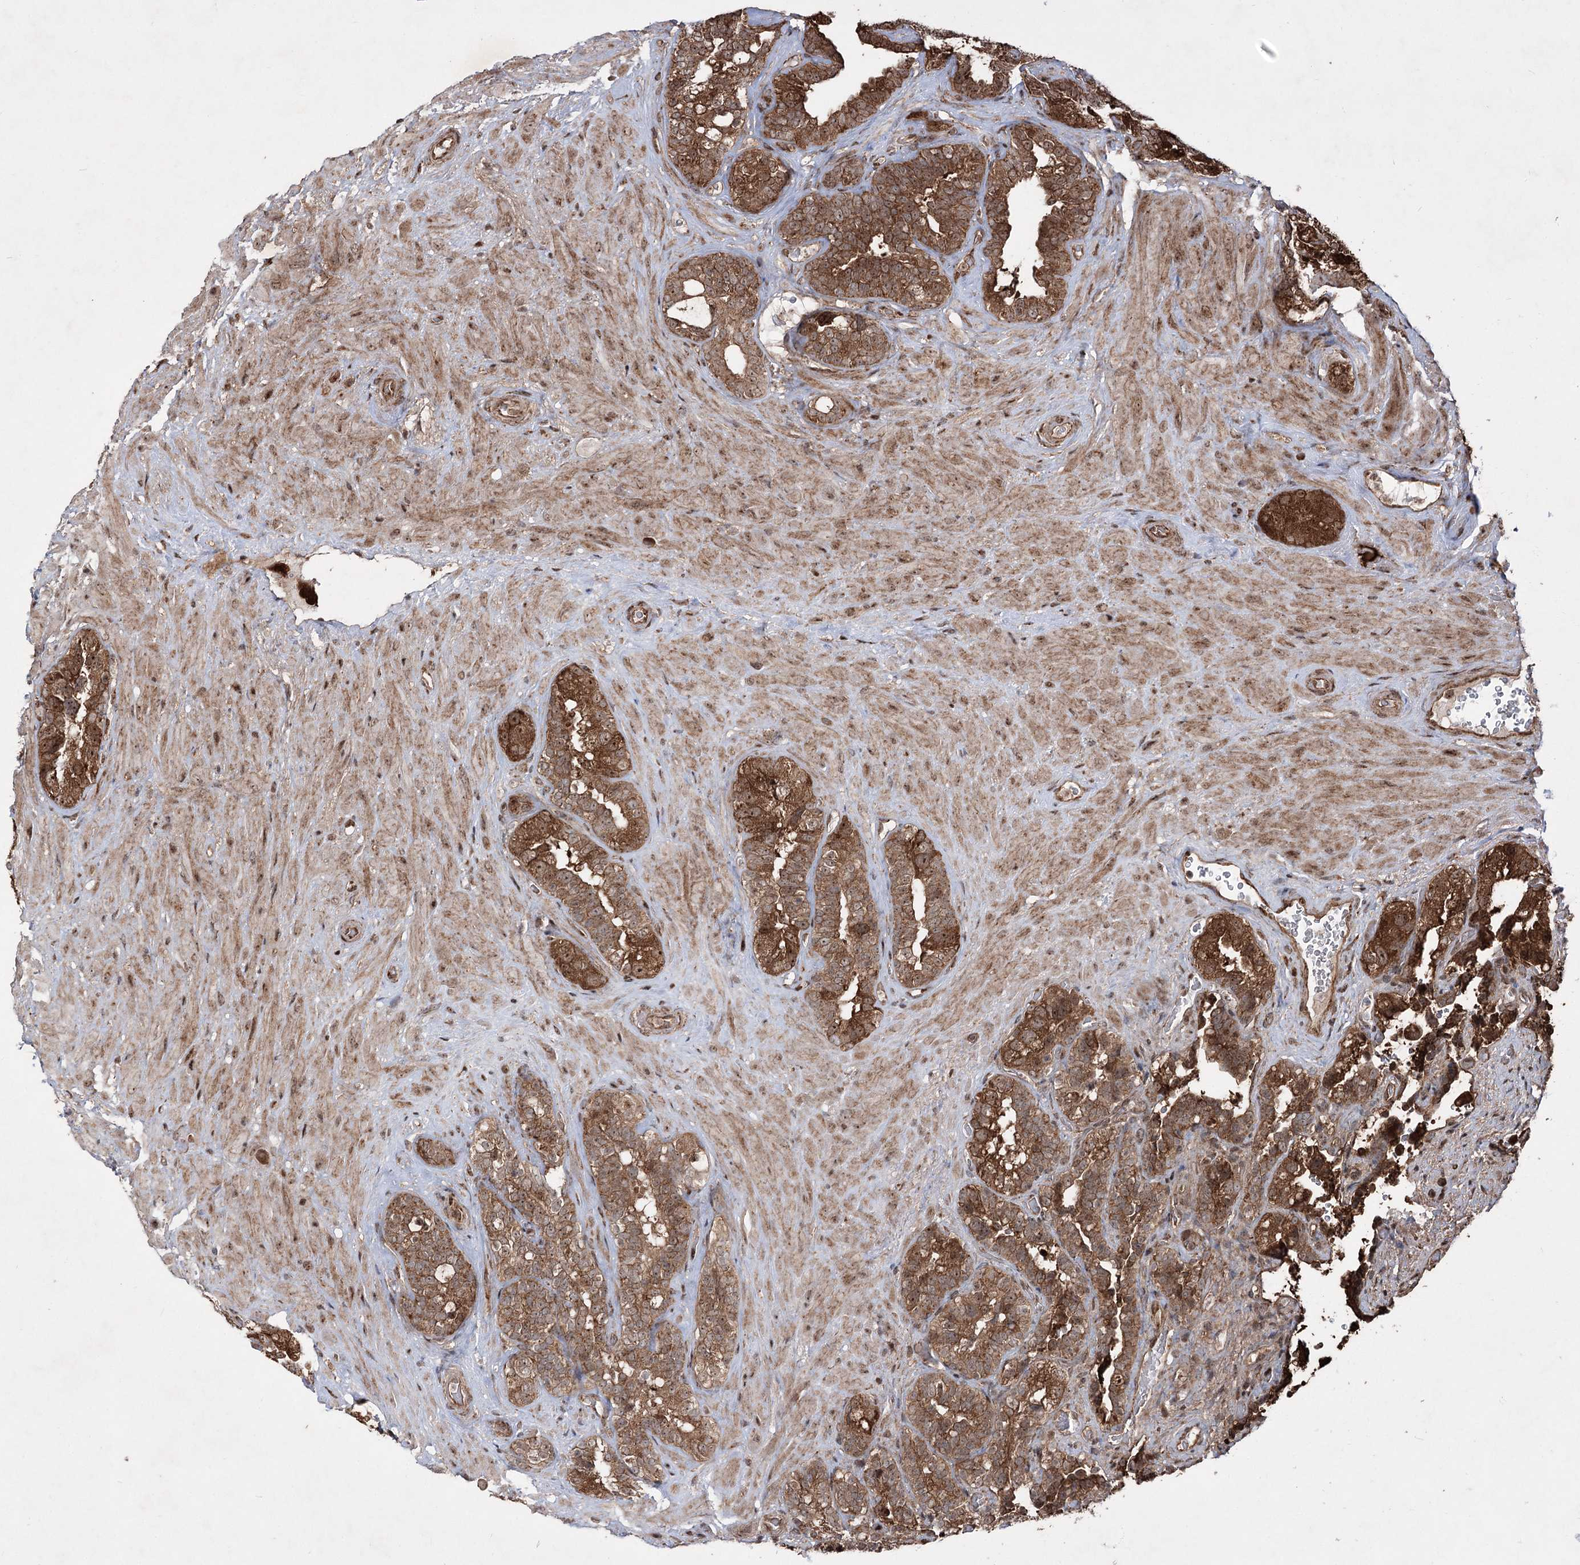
{"staining": {"intensity": "strong", "quantity": ">75%", "location": "cytoplasmic/membranous"}, "tissue": "seminal vesicle", "cell_type": "Glandular cells", "image_type": "normal", "snomed": [{"axis": "morphology", "description": "Normal tissue, NOS"}, {"axis": "topography", "description": "Seminal veicle"}, {"axis": "topography", "description": "Peripheral nerve tissue"}], "caption": "Seminal vesicle stained with DAB immunohistochemistry (IHC) exhibits high levels of strong cytoplasmic/membranous positivity in approximately >75% of glandular cells. (Brightfield microscopy of DAB IHC at high magnification).", "gene": "SERINC5", "patient": {"sex": "male", "age": 67}}